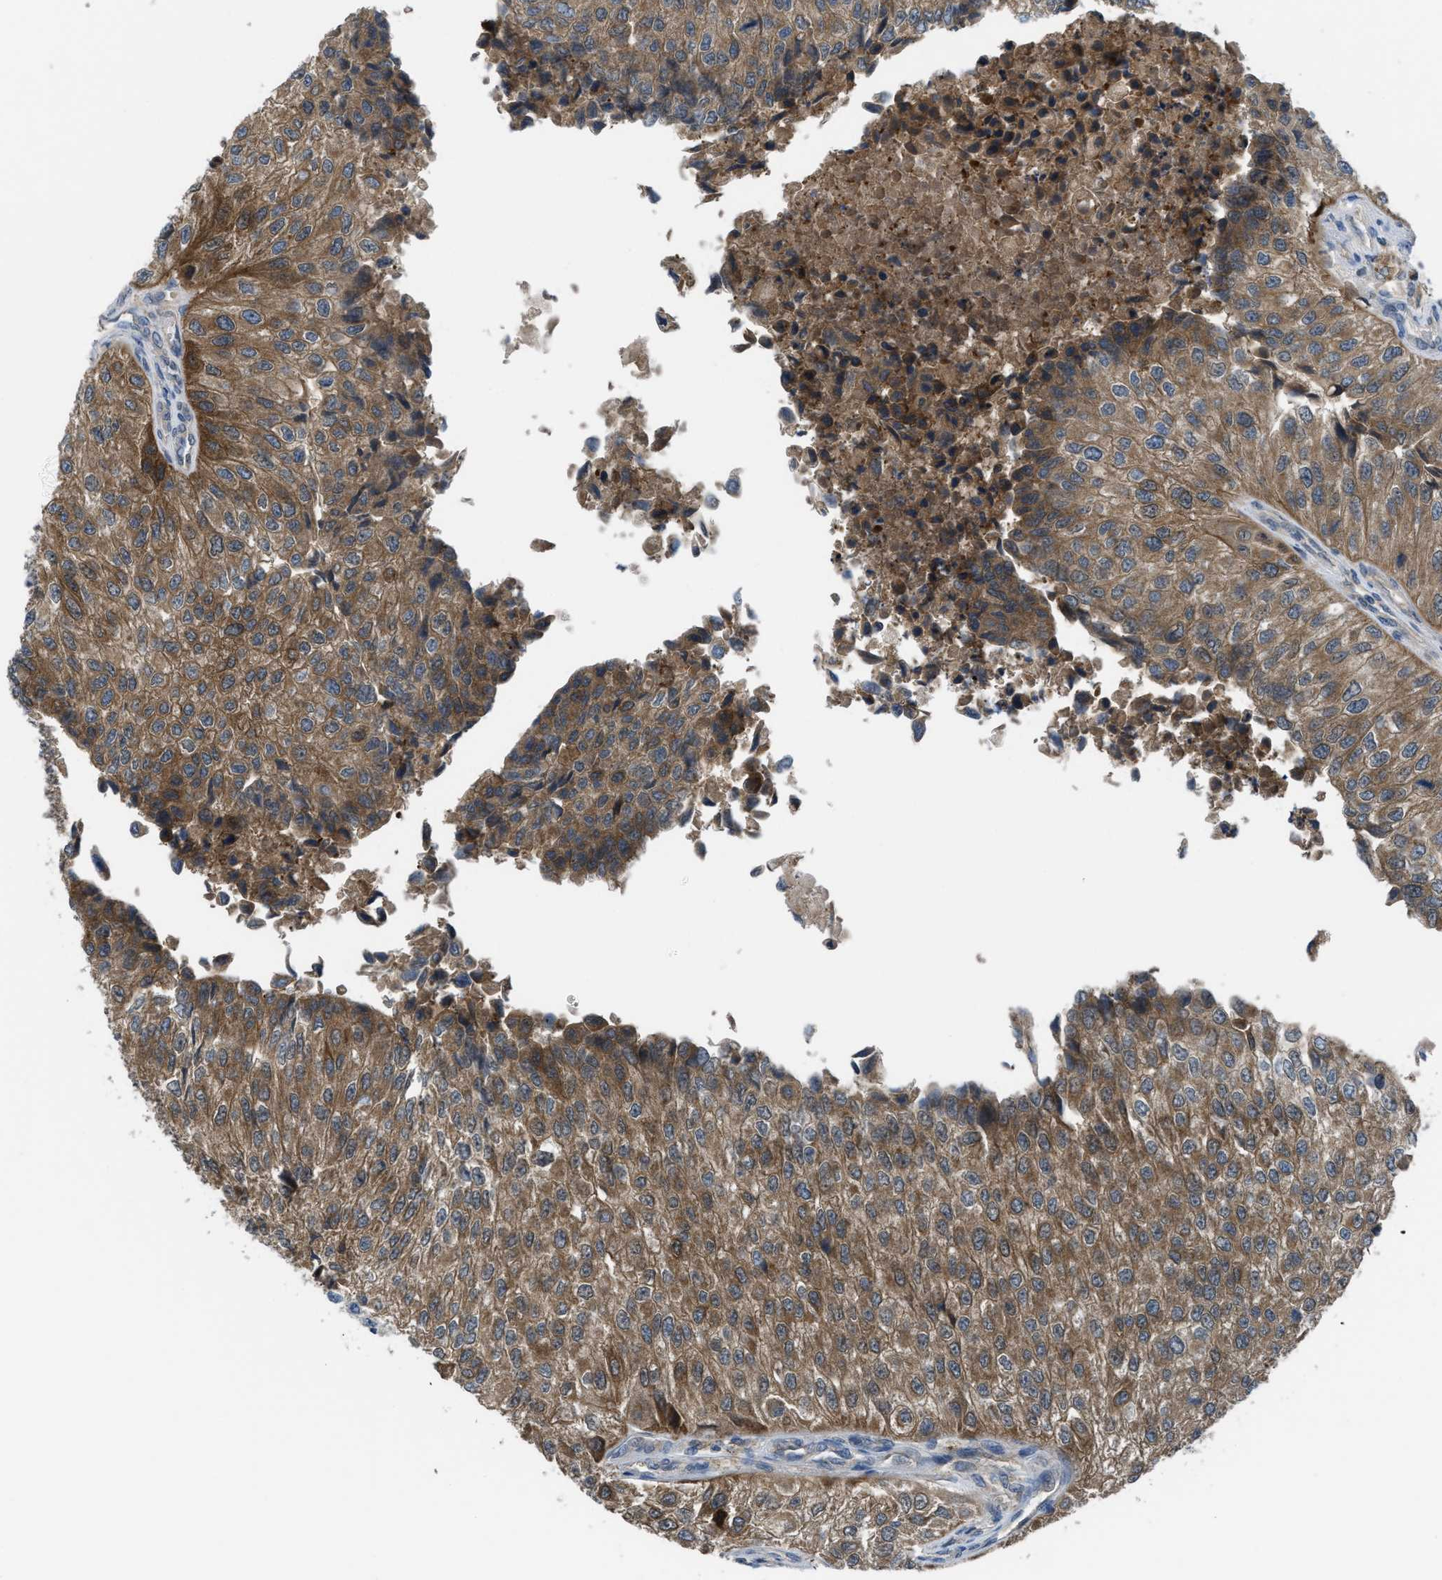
{"staining": {"intensity": "moderate", "quantity": ">75%", "location": "cytoplasmic/membranous"}, "tissue": "urothelial cancer", "cell_type": "Tumor cells", "image_type": "cancer", "snomed": [{"axis": "morphology", "description": "Urothelial carcinoma, High grade"}, {"axis": "topography", "description": "Kidney"}, {"axis": "topography", "description": "Urinary bladder"}], "caption": "The photomicrograph shows staining of urothelial carcinoma (high-grade), revealing moderate cytoplasmic/membranous protein expression (brown color) within tumor cells.", "gene": "BAZ2B", "patient": {"sex": "male", "age": 77}}